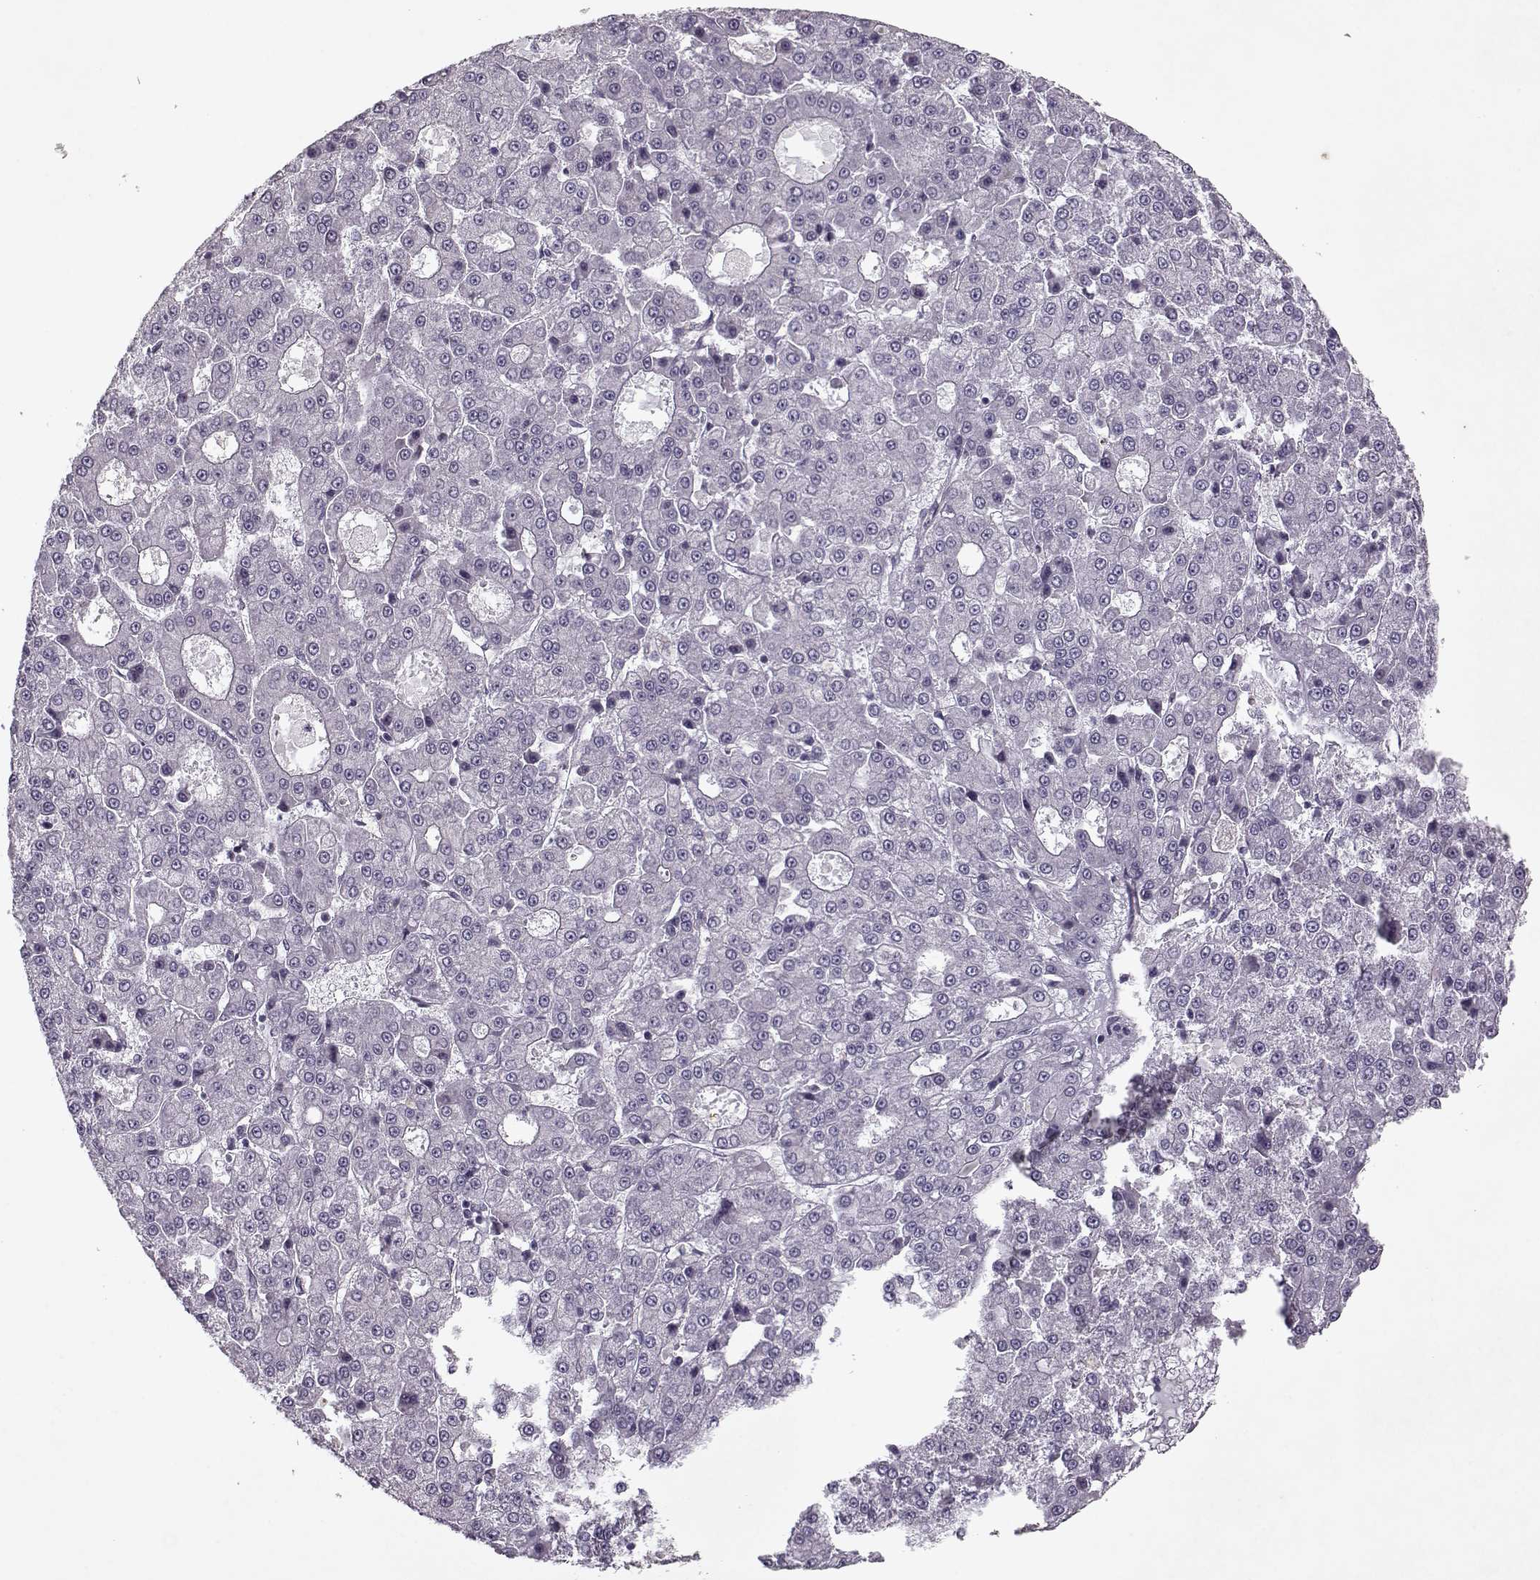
{"staining": {"intensity": "negative", "quantity": "none", "location": "none"}, "tissue": "liver cancer", "cell_type": "Tumor cells", "image_type": "cancer", "snomed": [{"axis": "morphology", "description": "Carcinoma, Hepatocellular, NOS"}, {"axis": "topography", "description": "Liver"}], "caption": "A histopathology image of liver cancer (hepatocellular carcinoma) stained for a protein reveals no brown staining in tumor cells.", "gene": "KRT9", "patient": {"sex": "male", "age": 70}}